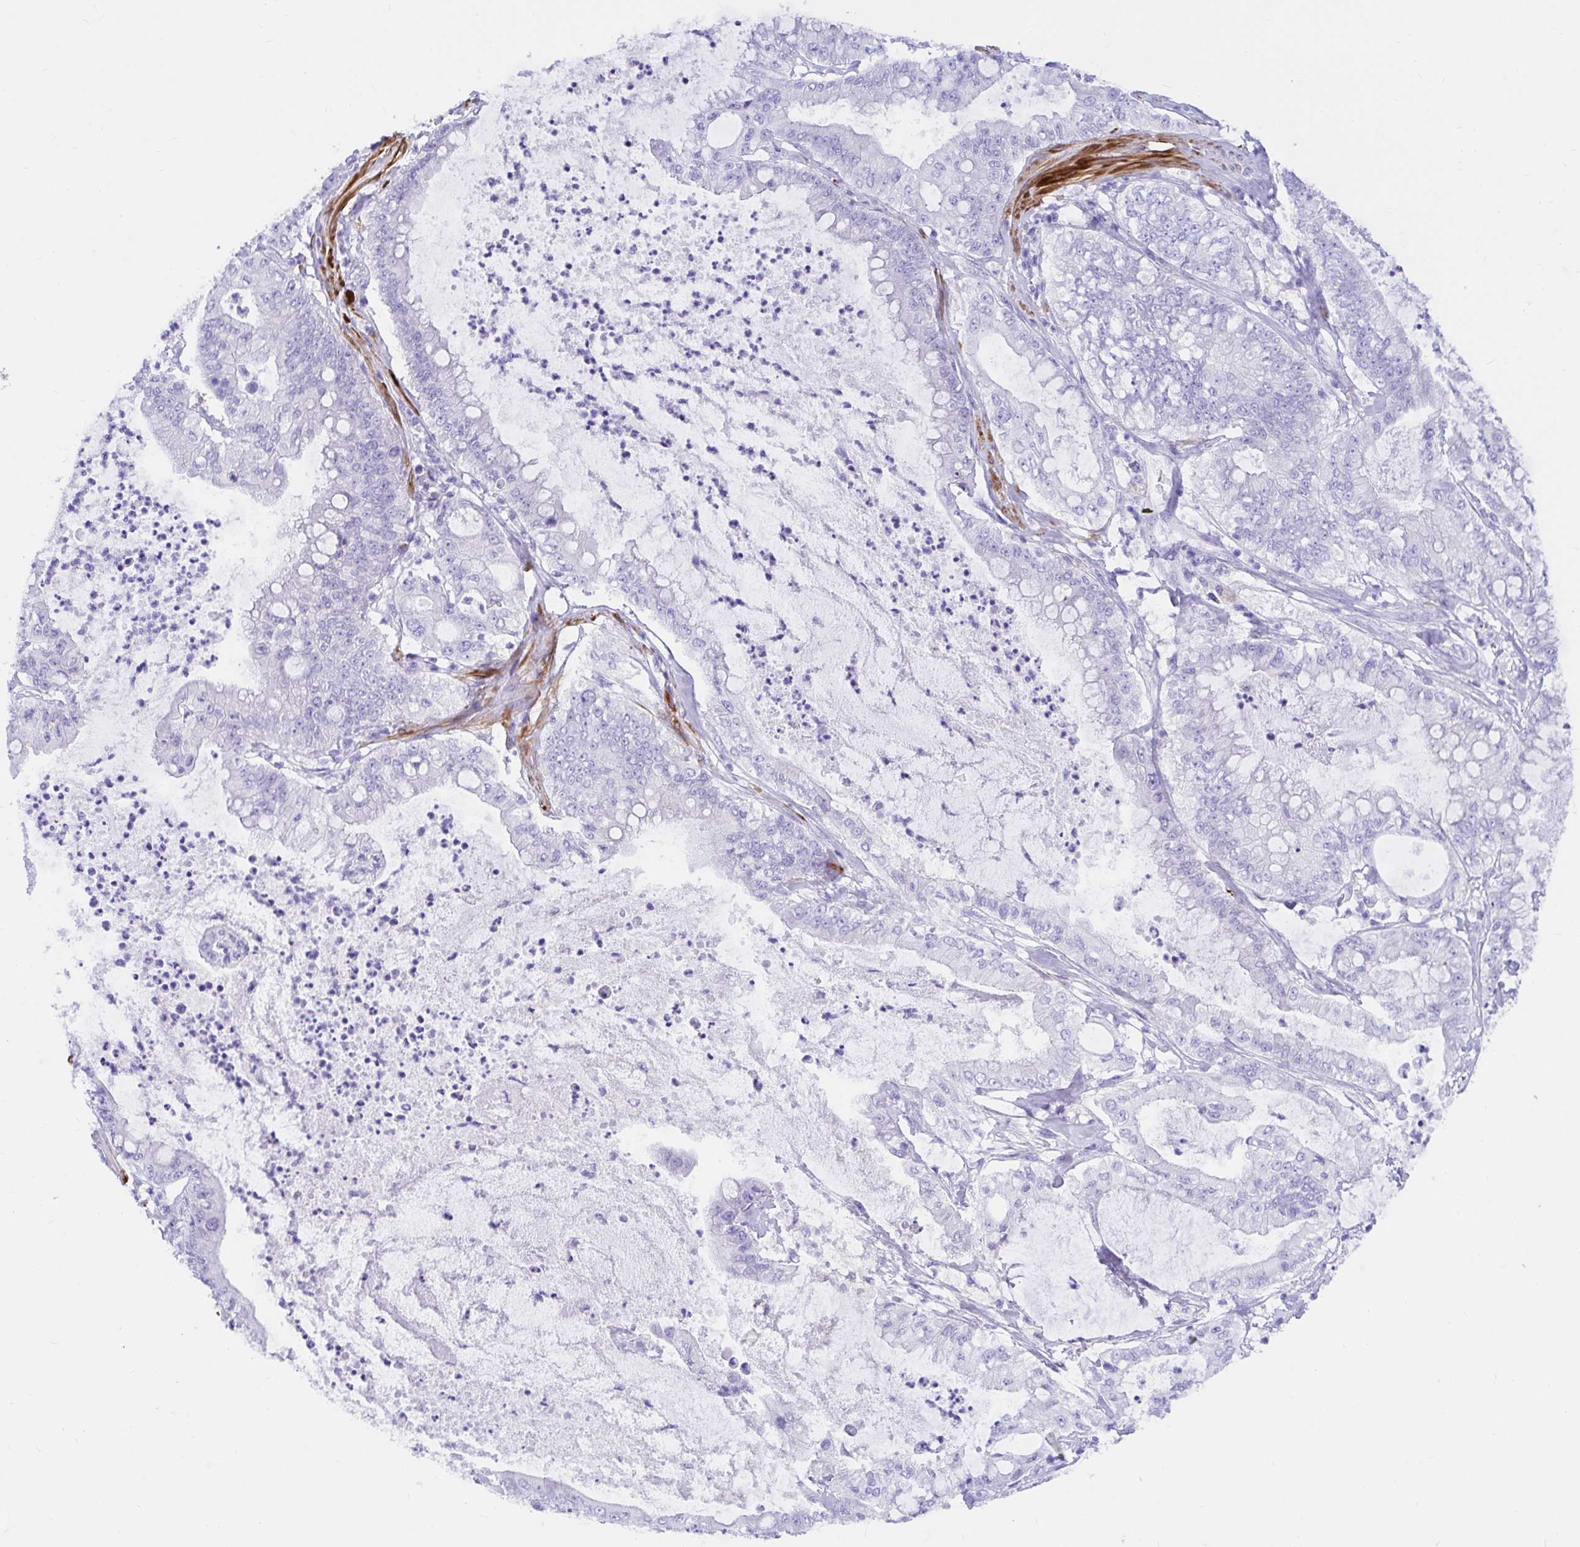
{"staining": {"intensity": "negative", "quantity": "none", "location": "none"}, "tissue": "pancreatic cancer", "cell_type": "Tumor cells", "image_type": "cancer", "snomed": [{"axis": "morphology", "description": "Adenocarcinoma, NOS"}, {"axis": "topography", "description": "Pancreas"}], "caption": "DAB immunohistochemical staining of human pancreatic cancer (adenocarcinoma) demonstrates no significant positivity in tumor cells.", "gene": "BACE2", "patient": {"sex": "male", "age": 71}}